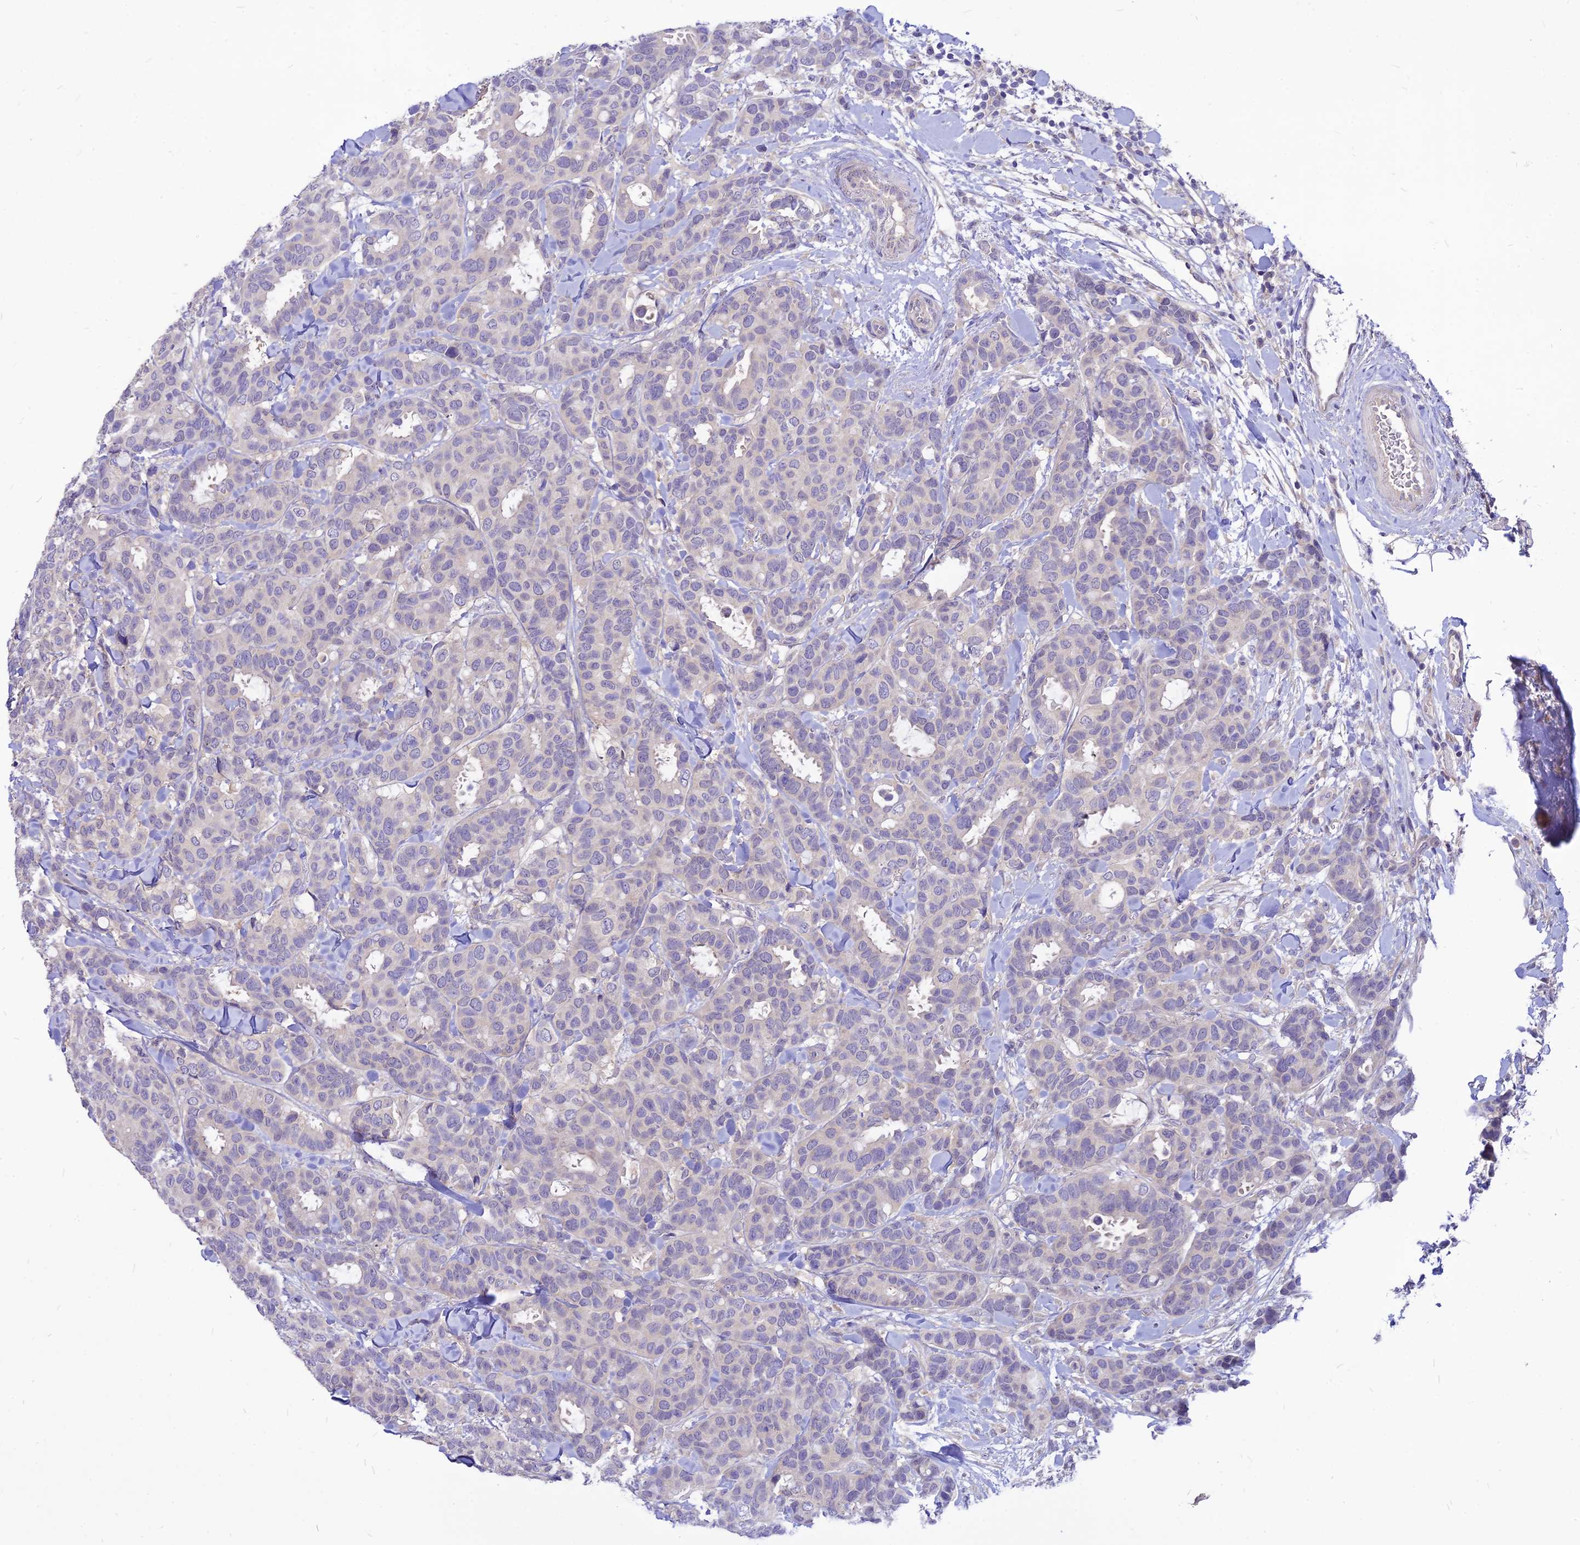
{"staining": {"intensity": "negative", "quantity": "none", "location": "none"}, "tissue": "breast cancer", "cell_type": "Tumor cells", "image_type": "cancer", "snomed": [{"axis": "morphology", "description": "Normal tissue, NOS"}, {"axis": "morphology", "description": "Duct carcinoma"}, {"axis": "topography", "description": "Breast"}], "caption": "Breast cancer (infiltrating ductal carcinoma) stained for a protein using IHC shows no expression tumor cells.", "gene": "CZIB", "patient": {"sex": "female", "age": 87}}